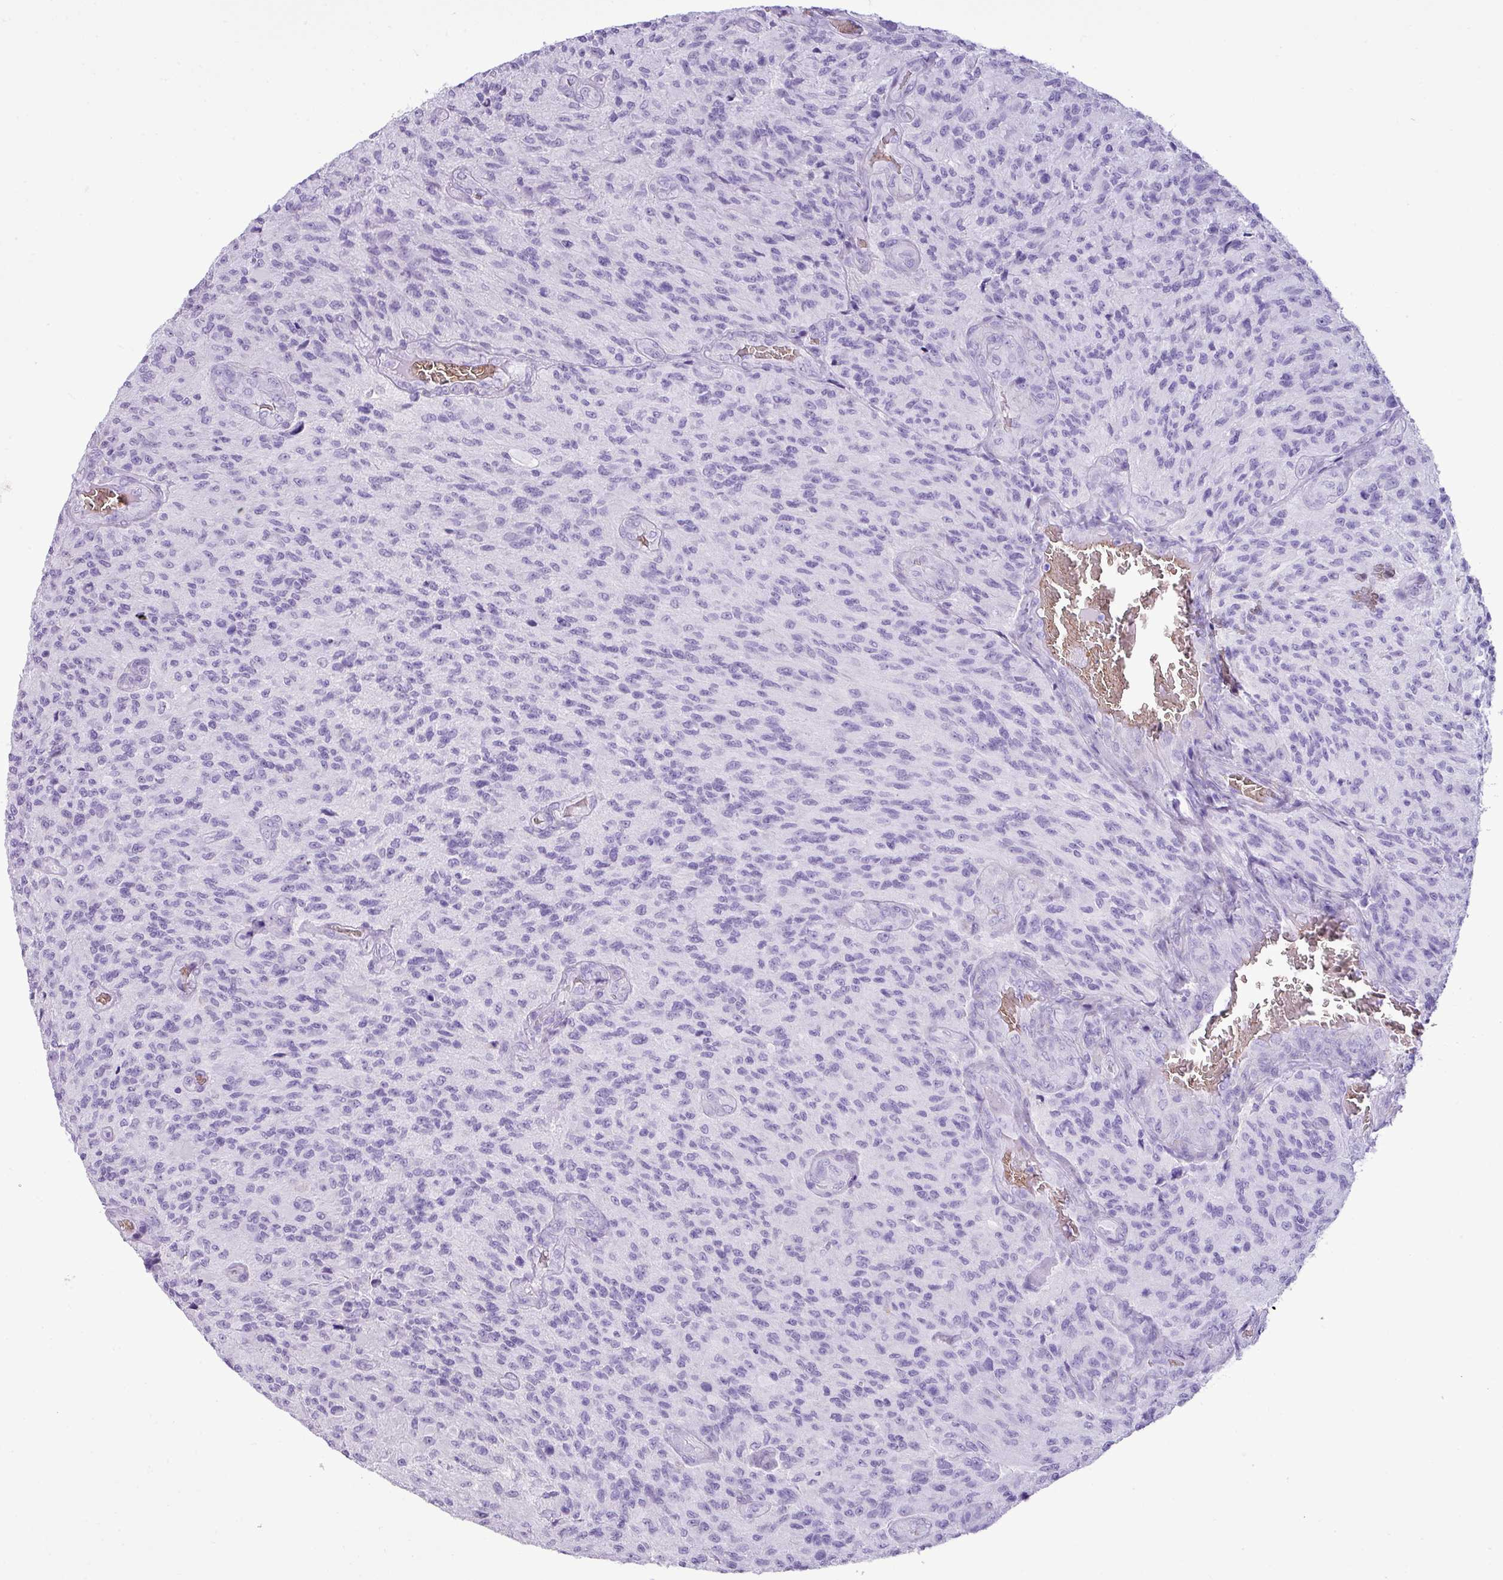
{"staining": {"intensity": "negative", "quantity": "none", "location": "none"}, "tissue": "glioma", "cell_type": "Tumor cells", "image_type": "cancer", "snomed": [{"axis": "morphology", "description": "Normal tissue, NOS"}, {"axis": "morphology", "description": "Glioma, malignant, High grade"}, {"axis": "topography", "description": "Cerebral cortex"}], "caption": "There is no significant positivity in tumor cells of malignant high-grade glioma.", "gene": "ZSCAN5A", "patient": {"sex": "male", "age": 56}}